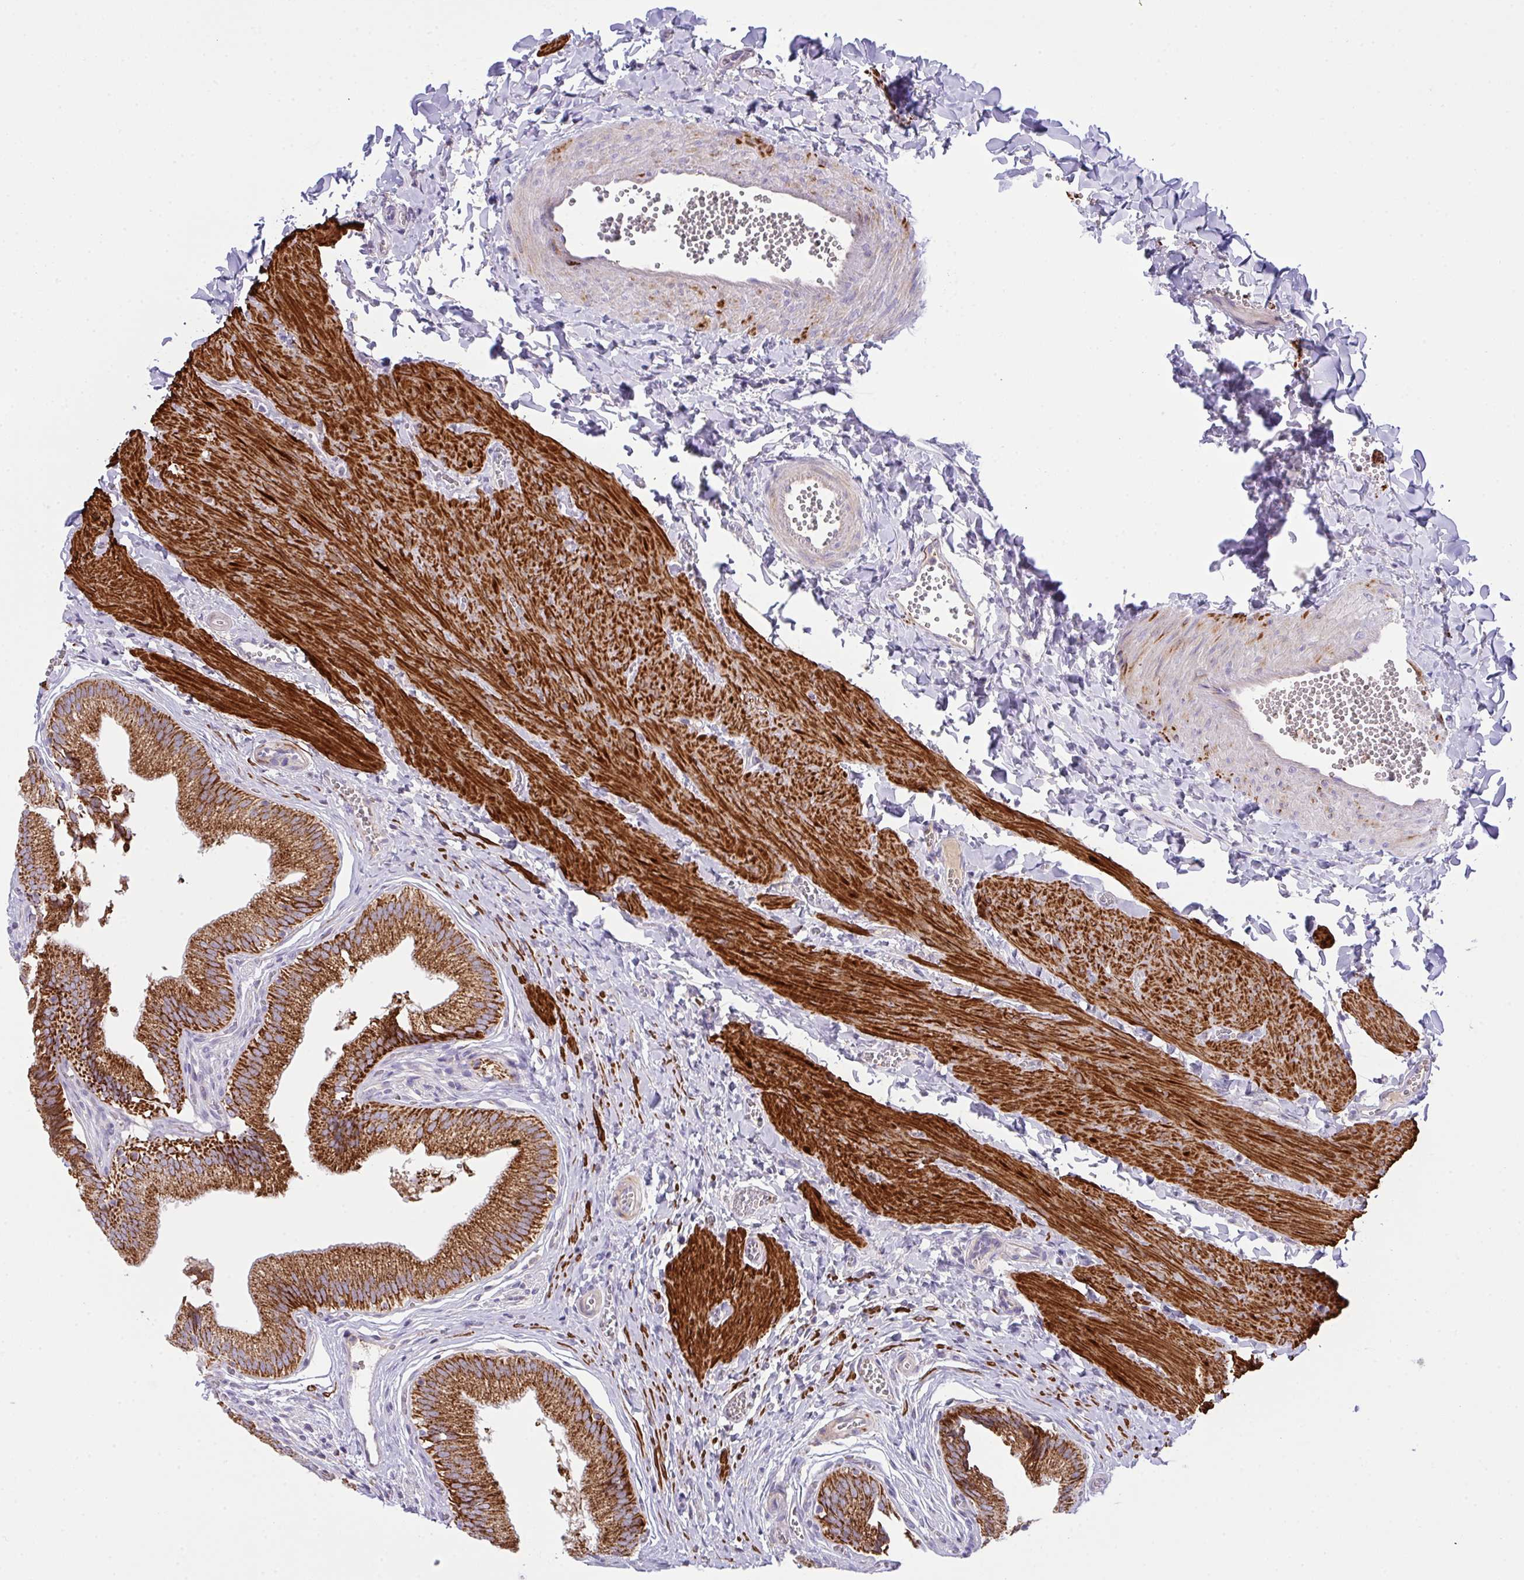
{"staining": {"intensity": "strong", "quantity": ">75%", "location": "cytoplasmic/membranous"}, "tissue": "gallbladder", "cell_type": "Glandular cells", "image_type": "normal", "snomed": [{"axis": "morphology", "description": "Normal tissue, NOS"}, {"axis": "topography", "description": "Gallbladder"}], "caption": "The immunohistochemical stain highlights strong cytoplasmic/membranous staining in glandular cells of normal gallbladder.", "gene": "CHDH", "patient": {"sex": "male", "age": 17}}